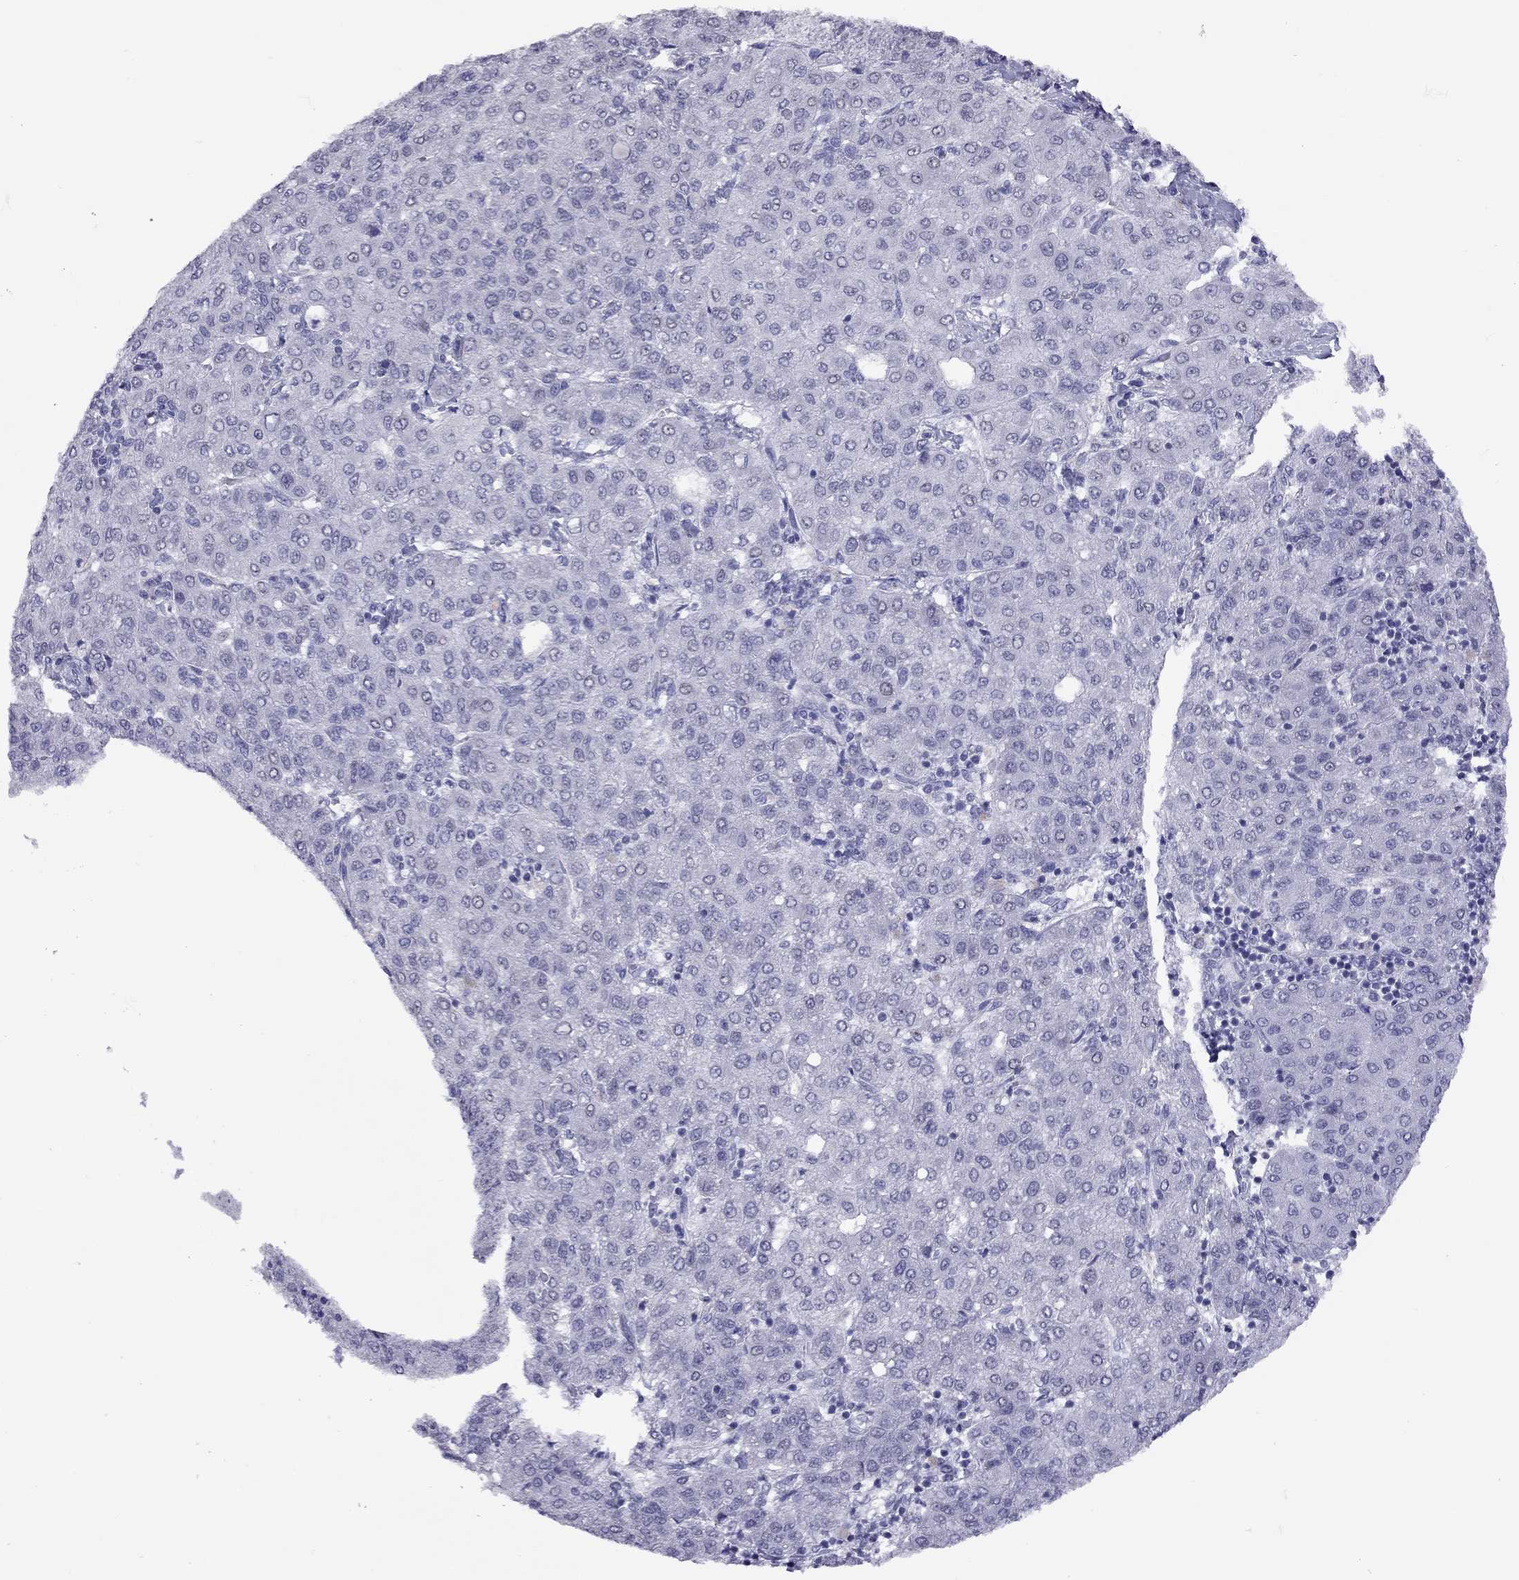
{"staining": {"intensity": "negative", "quantity": "none", "location": "none"}, "tissue": "liver cancer", "cell_type": "Tumor cells", "image_type": "cancer", "snomed": [{"axis": "morphology", "description": "Carcinoma, Hepatocellular, NOS"}, {"axis": "topography", "description": "Liver"}], "caption": "A photomicrograph of human hepatocellular carcinoma (liver) is negative for staining in tumor cells. Nuclei are stained in blue.", "gene": "HES5", "patient": {"sex": "male", "age": 65}}